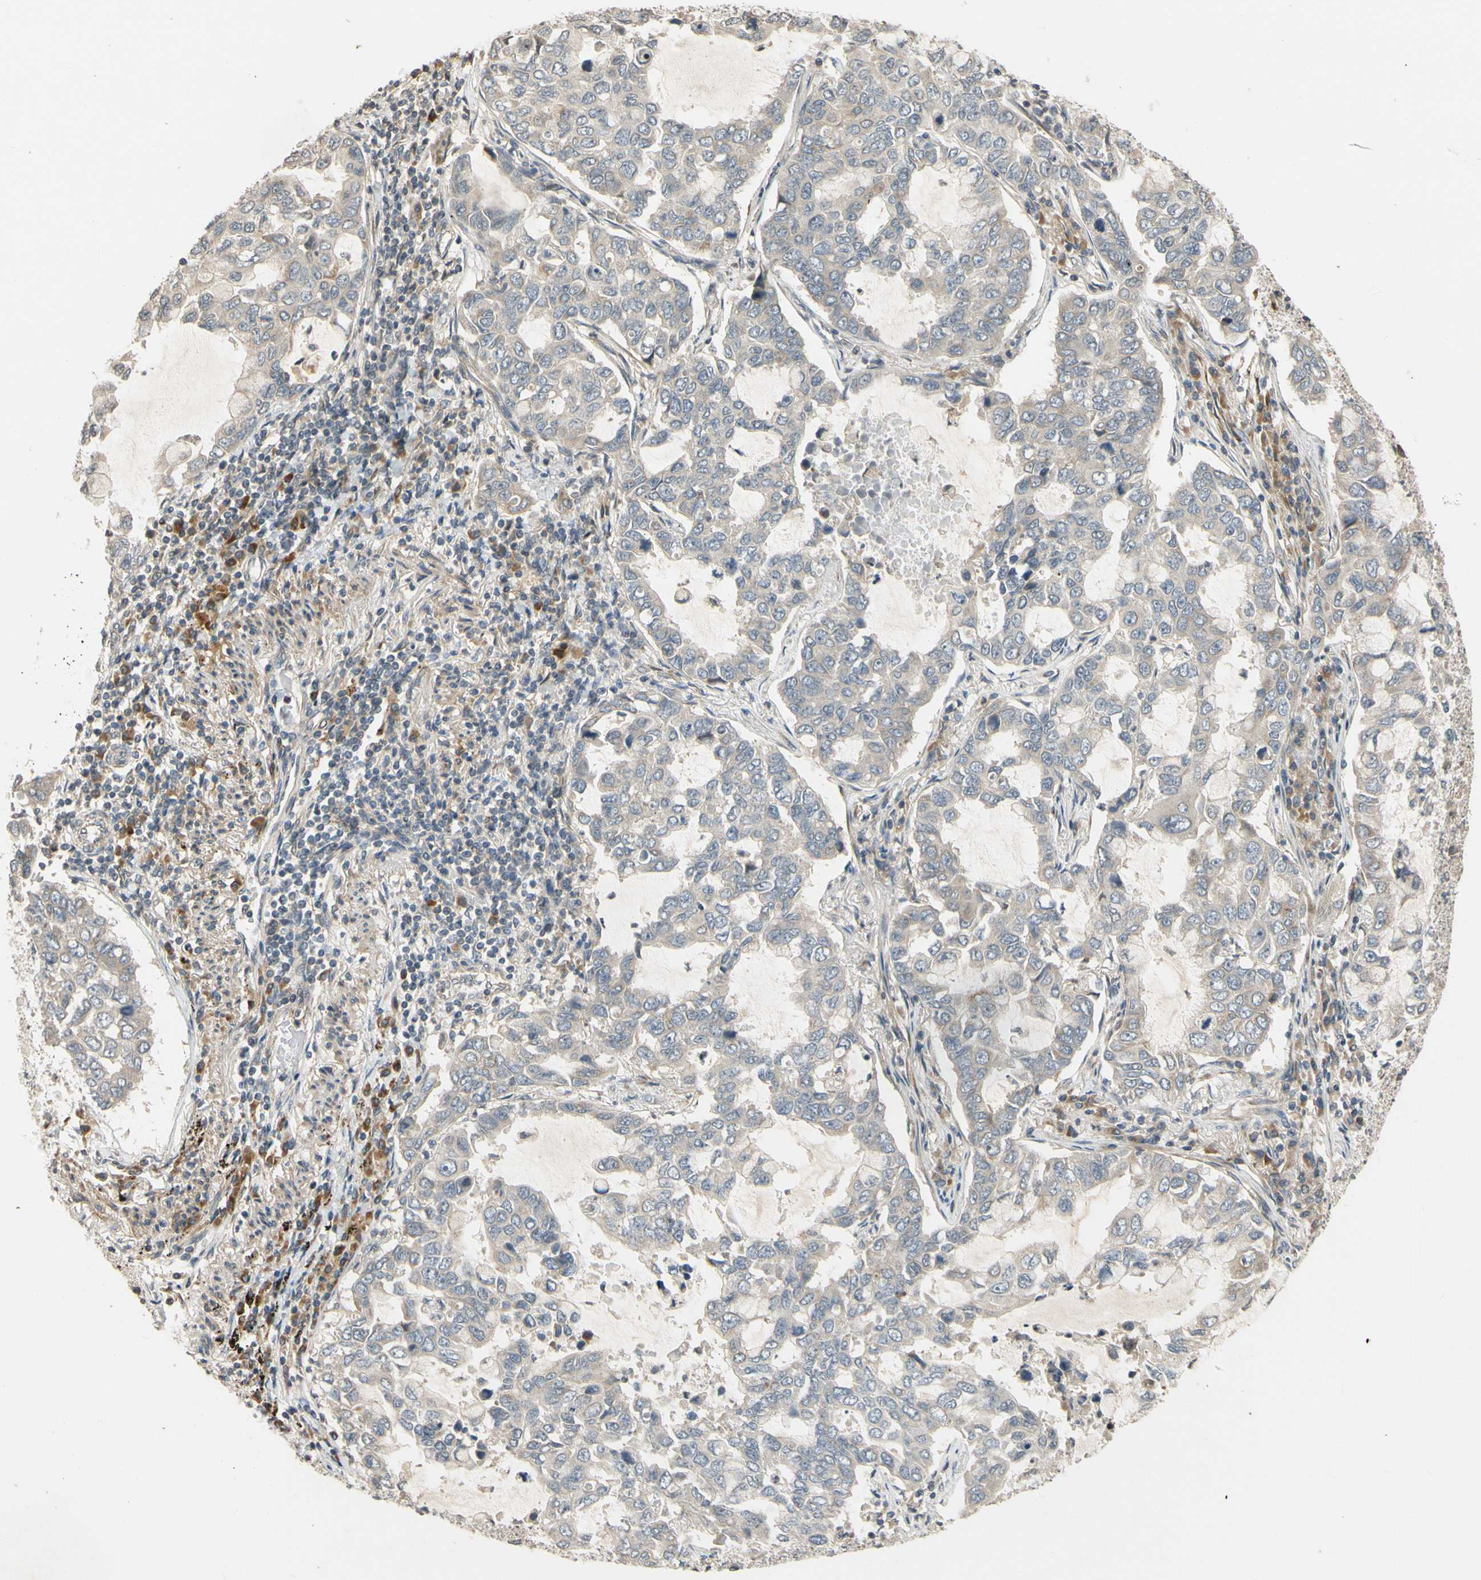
{"staining": {"intensity": "moderate", "quantity": "25%-75%", "location": "cytoplasmic/membranous"}, "tissue": "lung cancer", "cell_type": "Tumor cells", "image_type": "cancer", "snomed": [{"axis": "morphology", "description": "Adenocarcinoma, NOS"}, {"axis": "topography", "description": "Lung"}], "caption": "Lung cancer (adenocarcinoma) tissue exhibits moderate cytoplasmic/membranous staining in approximately 25%-75% of tumor cells, visualized by immunohistochemistry. (Brightfield microscopy of DAB IHC at high magnification).", "gene": "ATP2C1", "patient": {"sex": "male", "age": 64}}